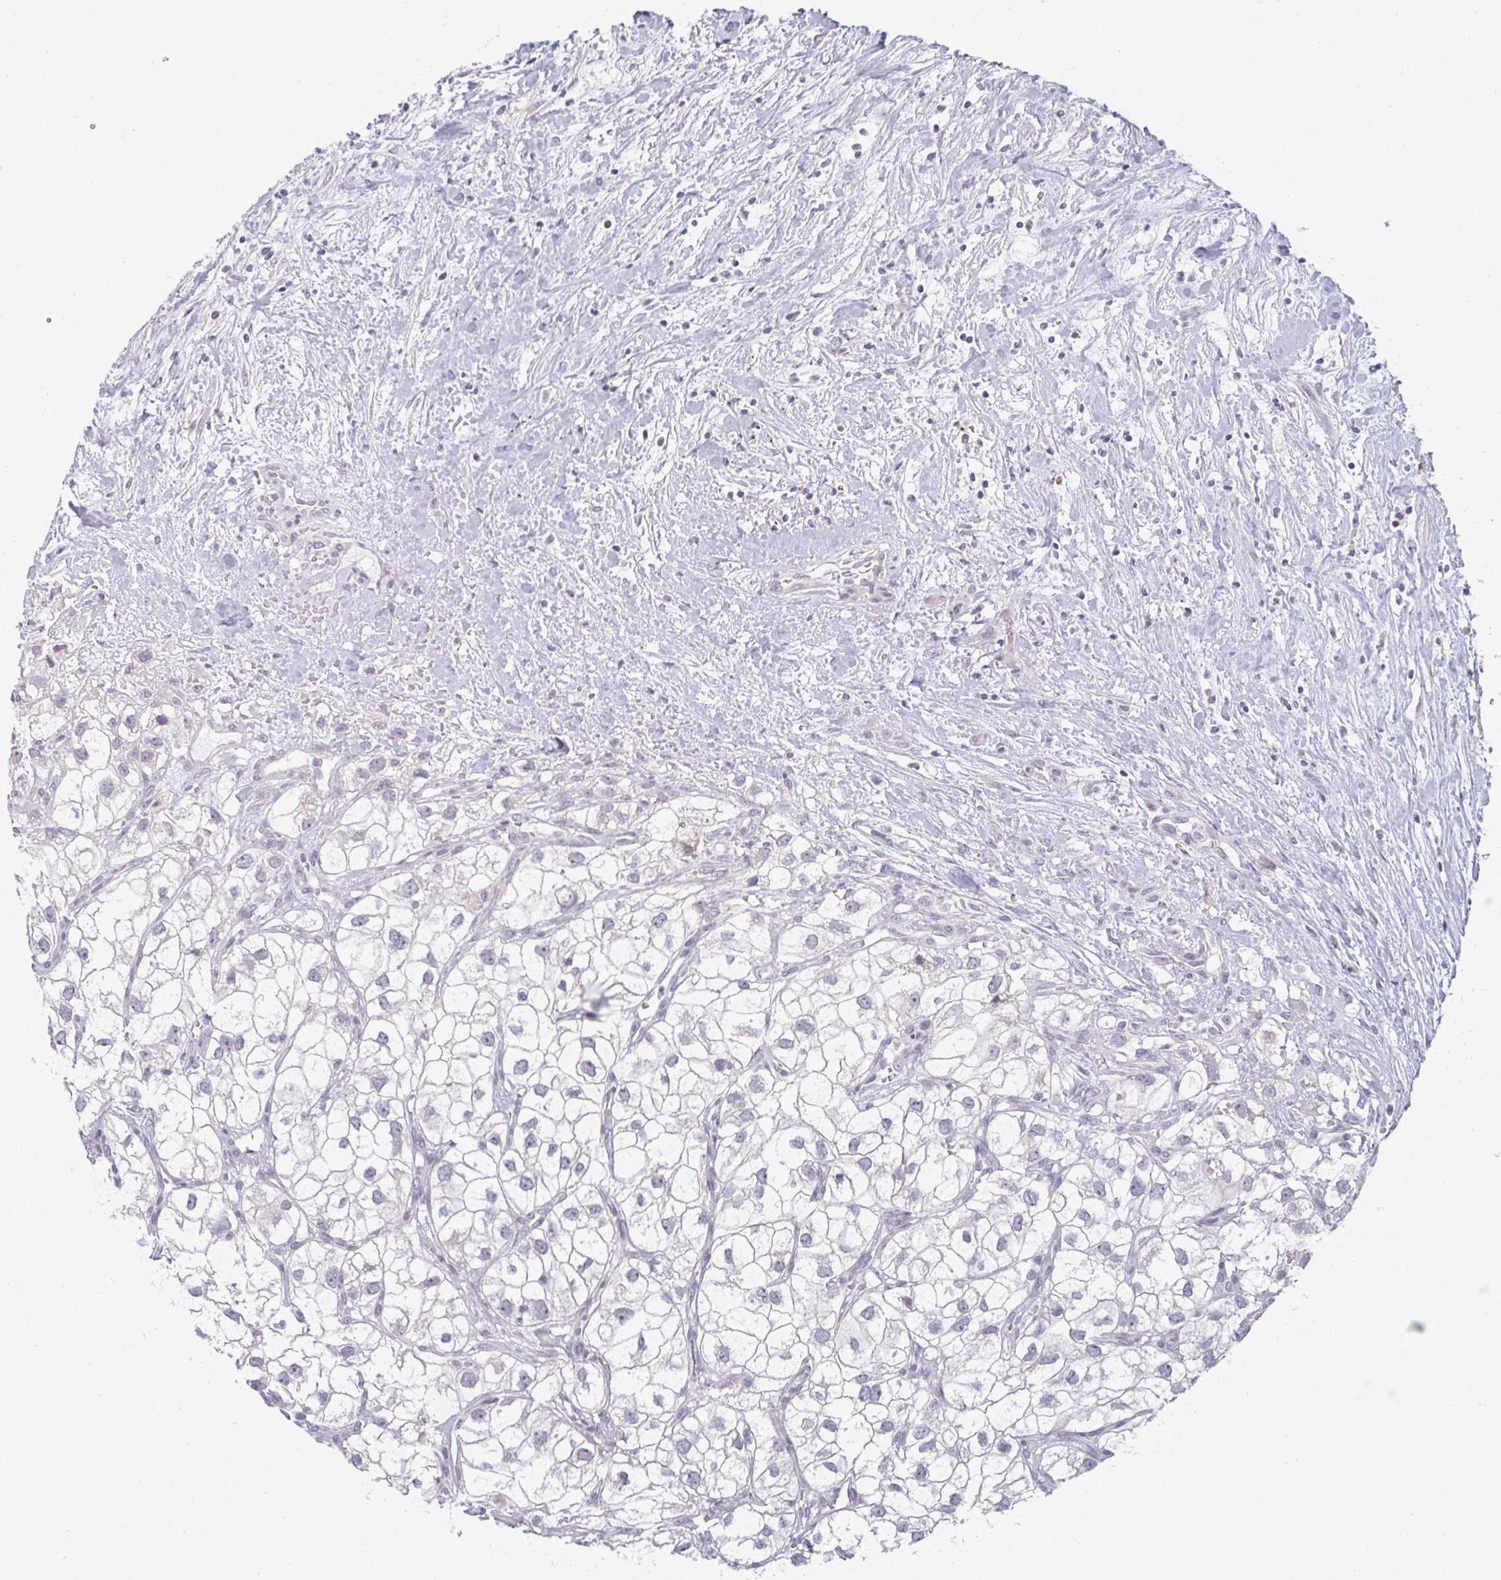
{"staining": {"intensity": "negative", "quantity": "none", "location": "none"}, "tissue": "renal cancer", "cell_type": "Tumor cells", "image_type": "cancer", "snomed": [{"axis": "morphology", "description": "Adenocarcinoma, NOS"}, {"axis": "topography", "description": "Kidney"}], "caption": "Immunohistochemistry image of neoplastic tissue: human renal adenocarcinoma stained with DAB (3,3'-diaminobenzidine) demonstrates no significant protein expression in tumor cells. The staining was performed using DAB (3,3'-diaminobenzidine) to visualize the protein expression in brown, while the nuclei were stained in blue with hematoxylin (Magnification: 20x).", "gene": "RBBP6", "patient": {"sex": "male", "age": 59}}